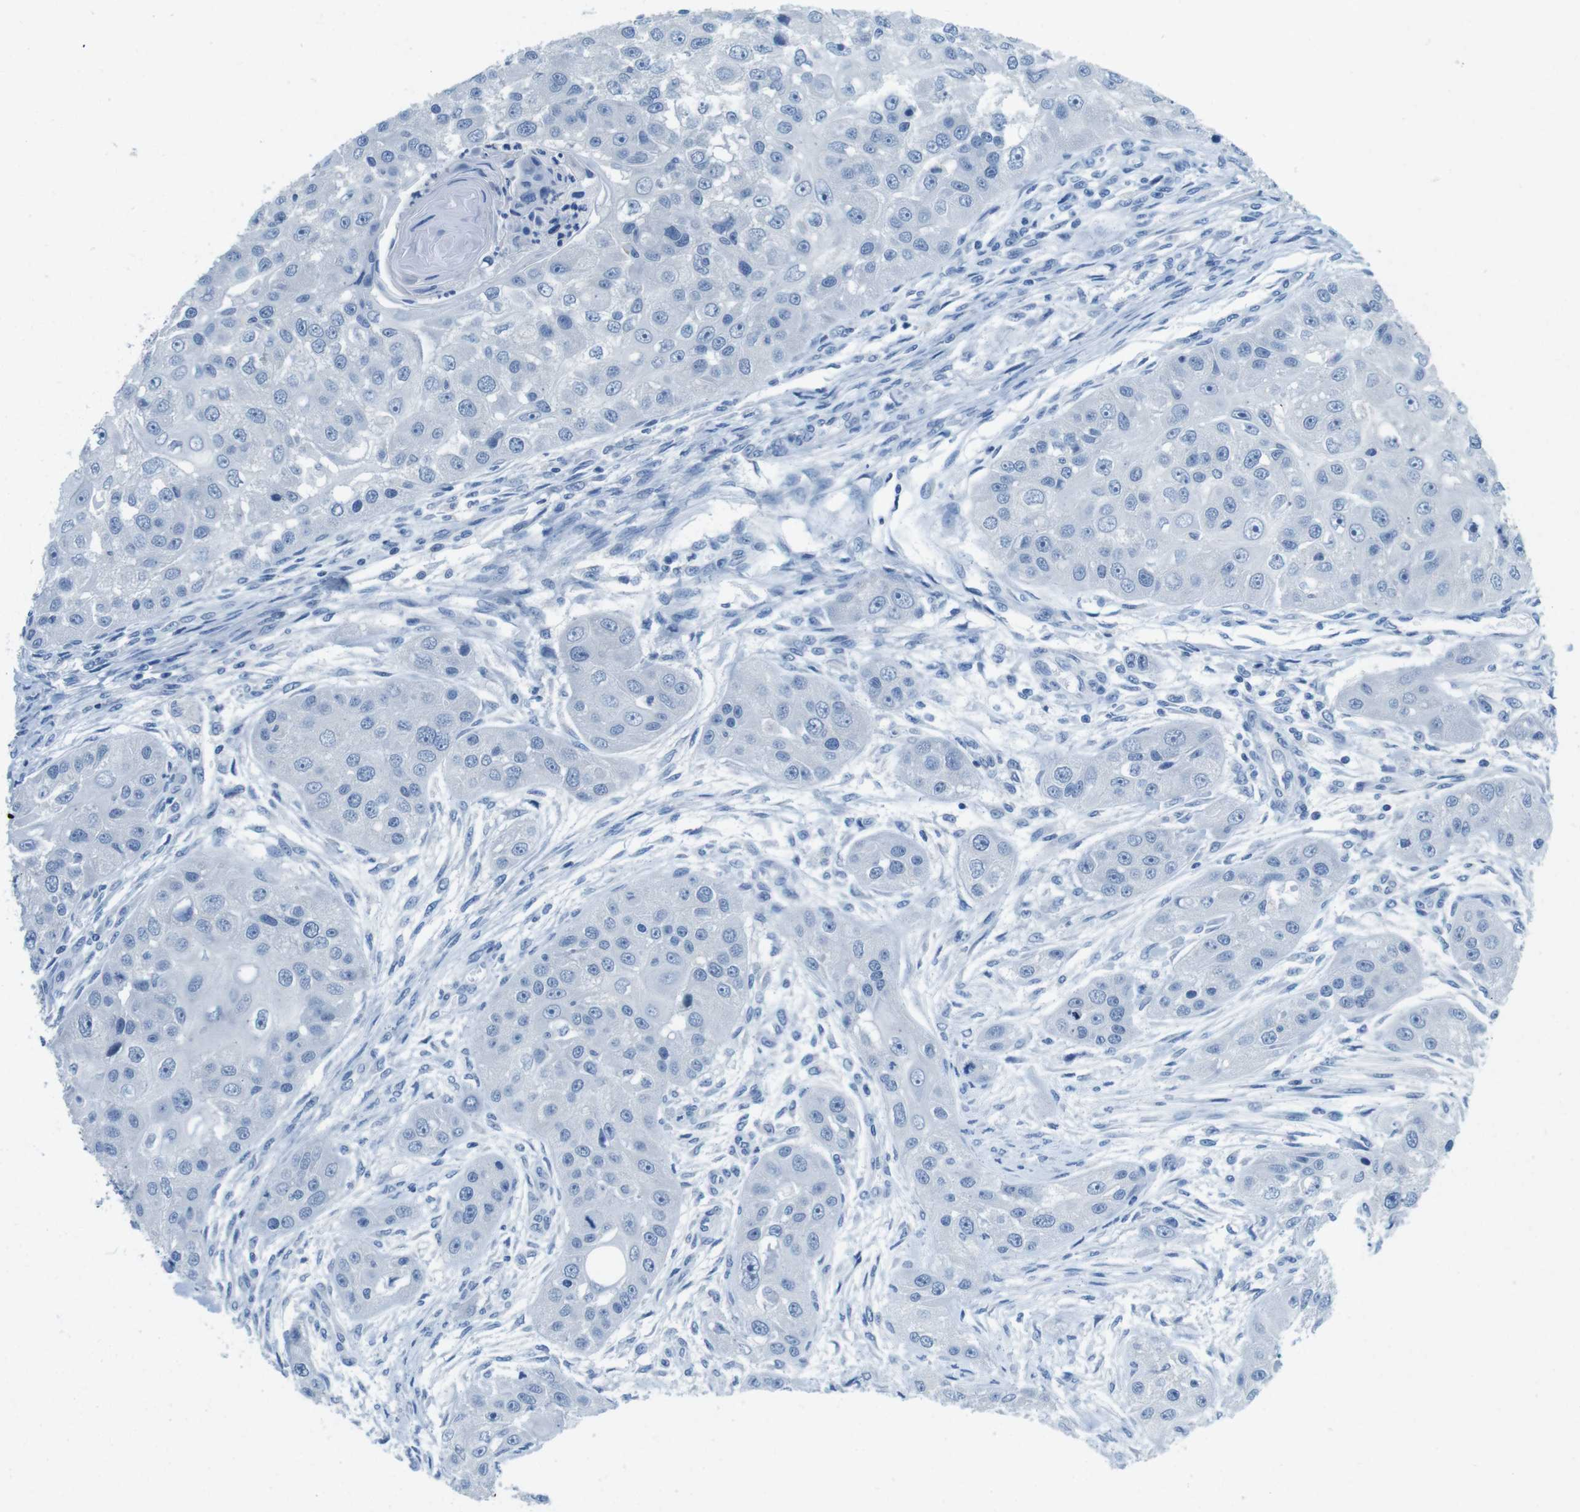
{"staining": {"intensity": "negative", "quantity": "none", "location": "none"}, "tissue": "head and neck cancer", "cell_type": "Tumor cells", "image_type": "cancer", "snomed": [{"axis": "morphology", "description": "Normal tissue, NOS"}, {"axis": "morphology", "description": "Squamous cell carcinoma, NOS"}, {"axis": "topography", "description": "Skeletal muscle"}, {"axis": "topography", "description": "Head-Neck"}], "caption": "Tumor cells are negative for protein expression in human head and neck cancer (squamous cell carcinoma).", "gene": "SLC35A3", "patient": {"sex": "male", "age": 51}}